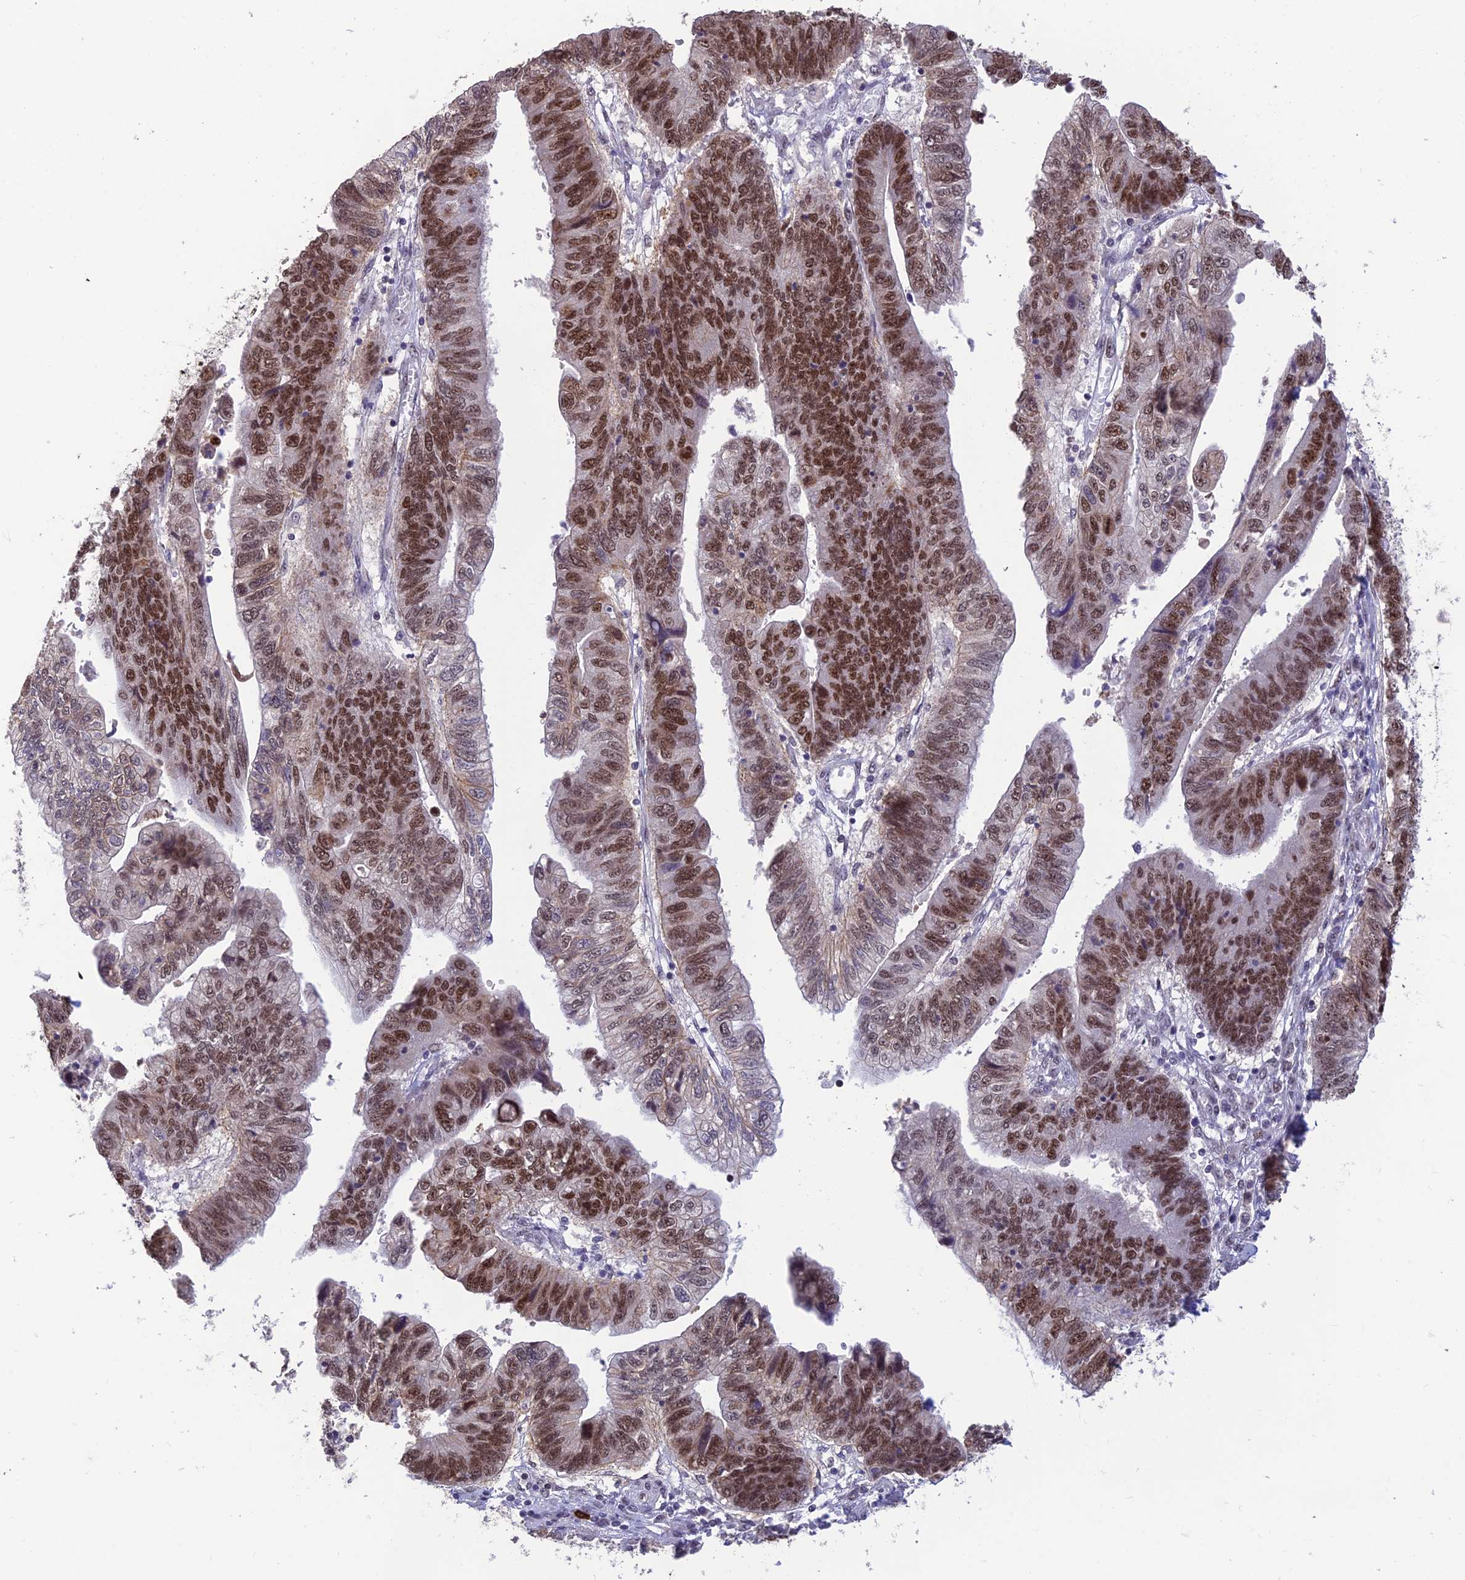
{"staining": {"intensity": "strong", "quantity": ">75%", "location": "nuclear"}, "tissue": "stomach cancer", "cell_type": "Tumor cells", "image_type": "cancer", "snomed": [{"axis": "morphology", "description": "Adenocarcinoma, NOS"}, {"axis": "topography", "description": "Stomach"}], "caption": "DAB (3,3'-diaminobenzidine) immunohistochemical staining of human stomach cancer displays strong nuclear protein staining in approximately >75% of tumor cells.", "gene": "POLR1G", "patient": {"sex": "male", "age": 59}}